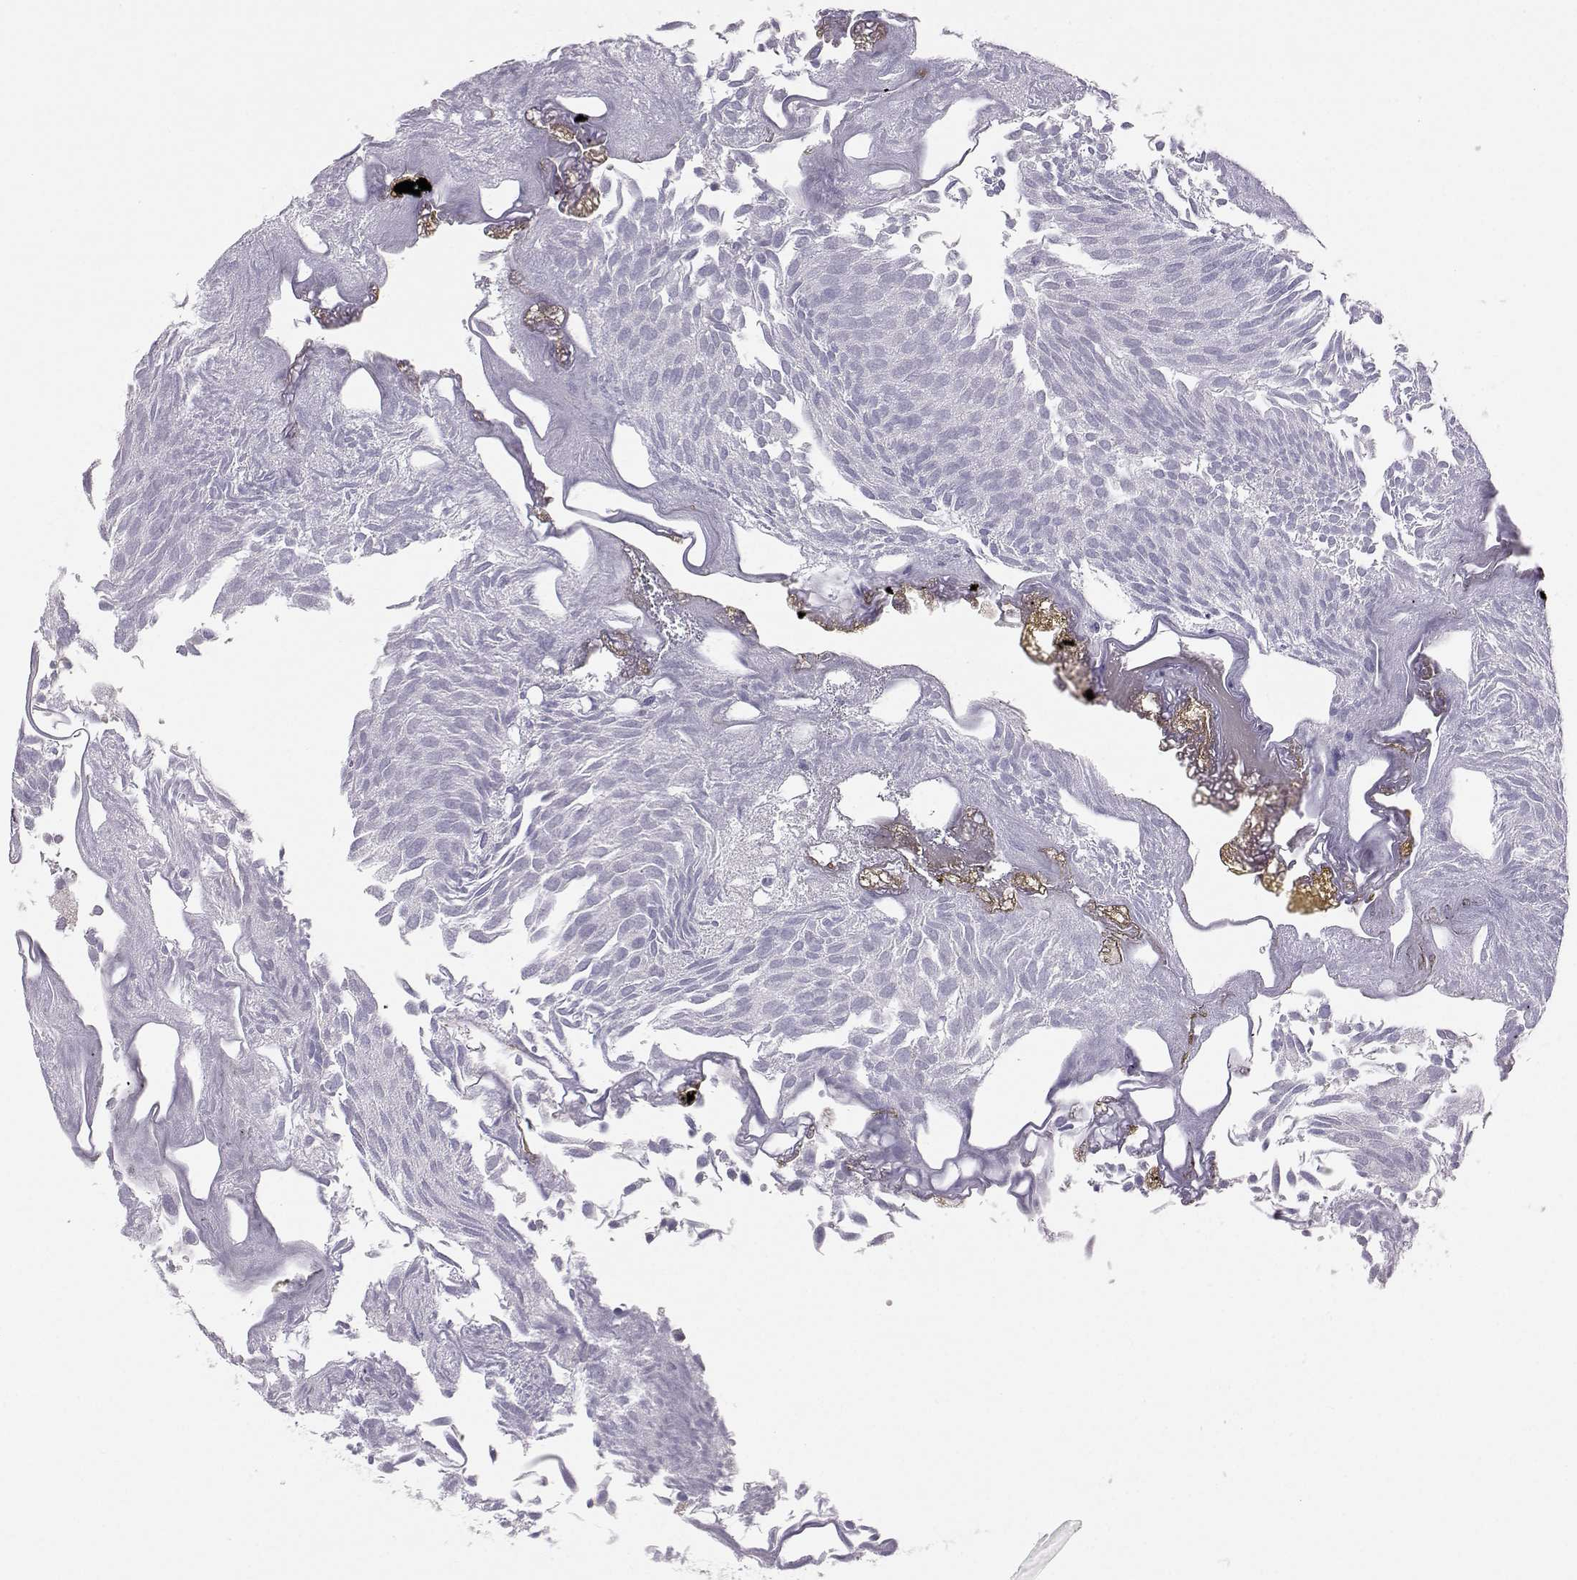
{"staining": {"intensity": "negative", "quantity": "none", "location": "none"}, "tissue": "urothelial cancer", "cell_type": "Tumor cells", "image_type": "cancer", "snomed": [{"axis": "morphology", "description": "Urothelial carcinoma, Low grade"}, {"axis": "topography", "description": "Urinary bladder"}], "caption": "This is an immunohistochemistry image of human low-grade urothelial carcinoma. There is no expression in tumor cells.", "gene": "DNAAF1", "patient": {"sex": "male", "age": 52}}